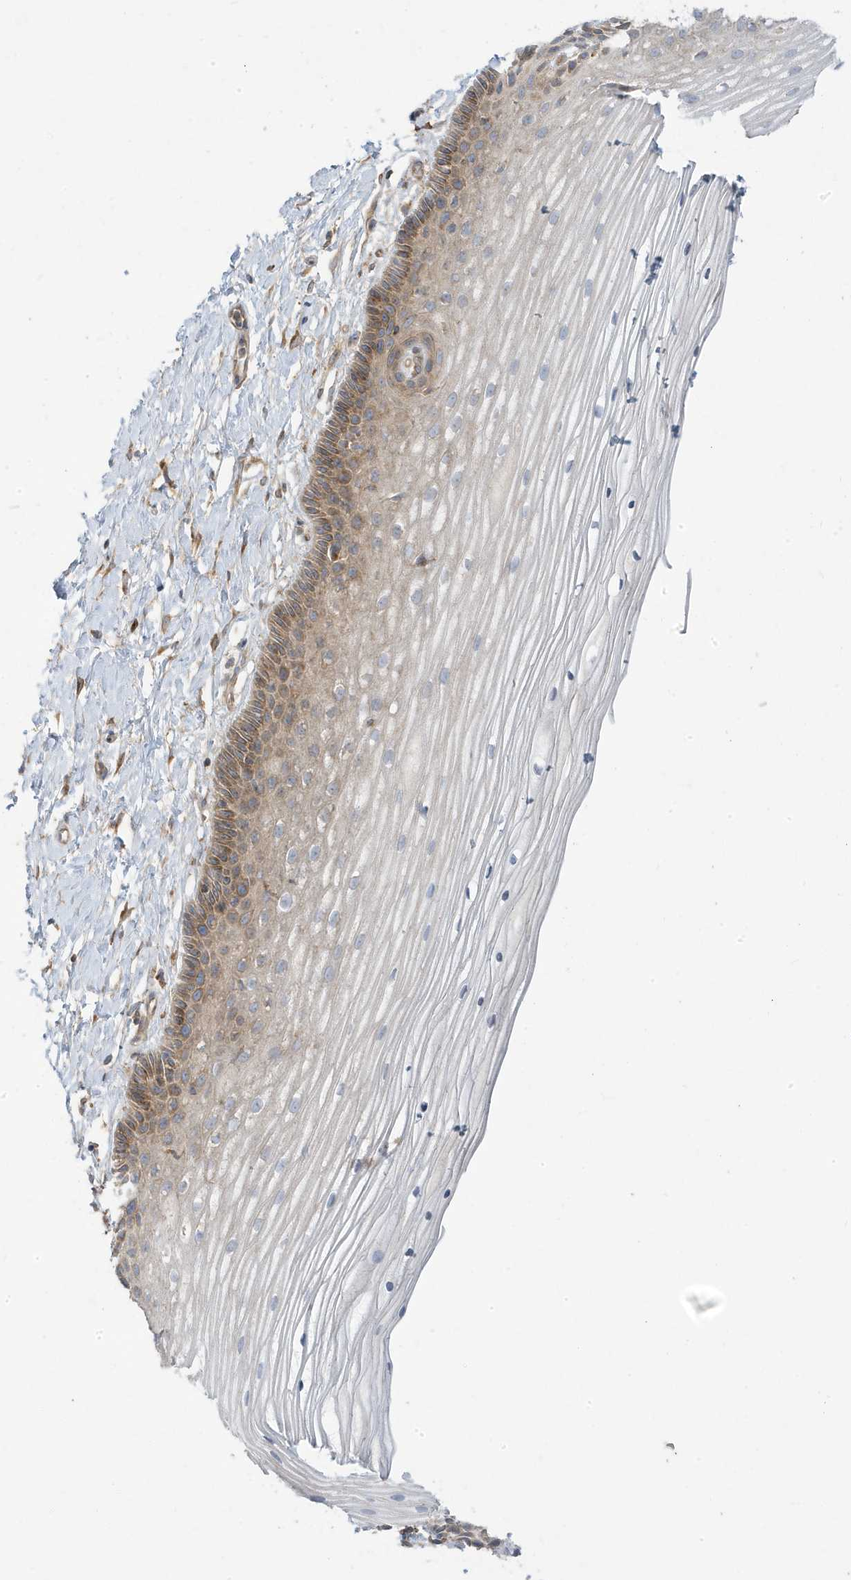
{"staining": {"intensity": "moderate", "quantity": "25%-75%", "location": "cytoplasmic/membranous"}, "tissue": "vagina", "cell_type": "Squamous epithelial cells", "image_type": "normal", "snomed": [{"axis": "morphology", "description": "Normal tissue, NOS"}, {"axis": "topography", "description": "Vagina"}, {"axis": "topography", "description": "Cervix"}], "caption": "IHC micrograph of benign human vagina stained for a protein (brown), which exhibits medium levels of moderate cytoplasmic/membranous positivity in approximately 25%-75% of squamous epithelial cells.", "gene": "STAM", "patient": {"sex": "female", "age": 40}}